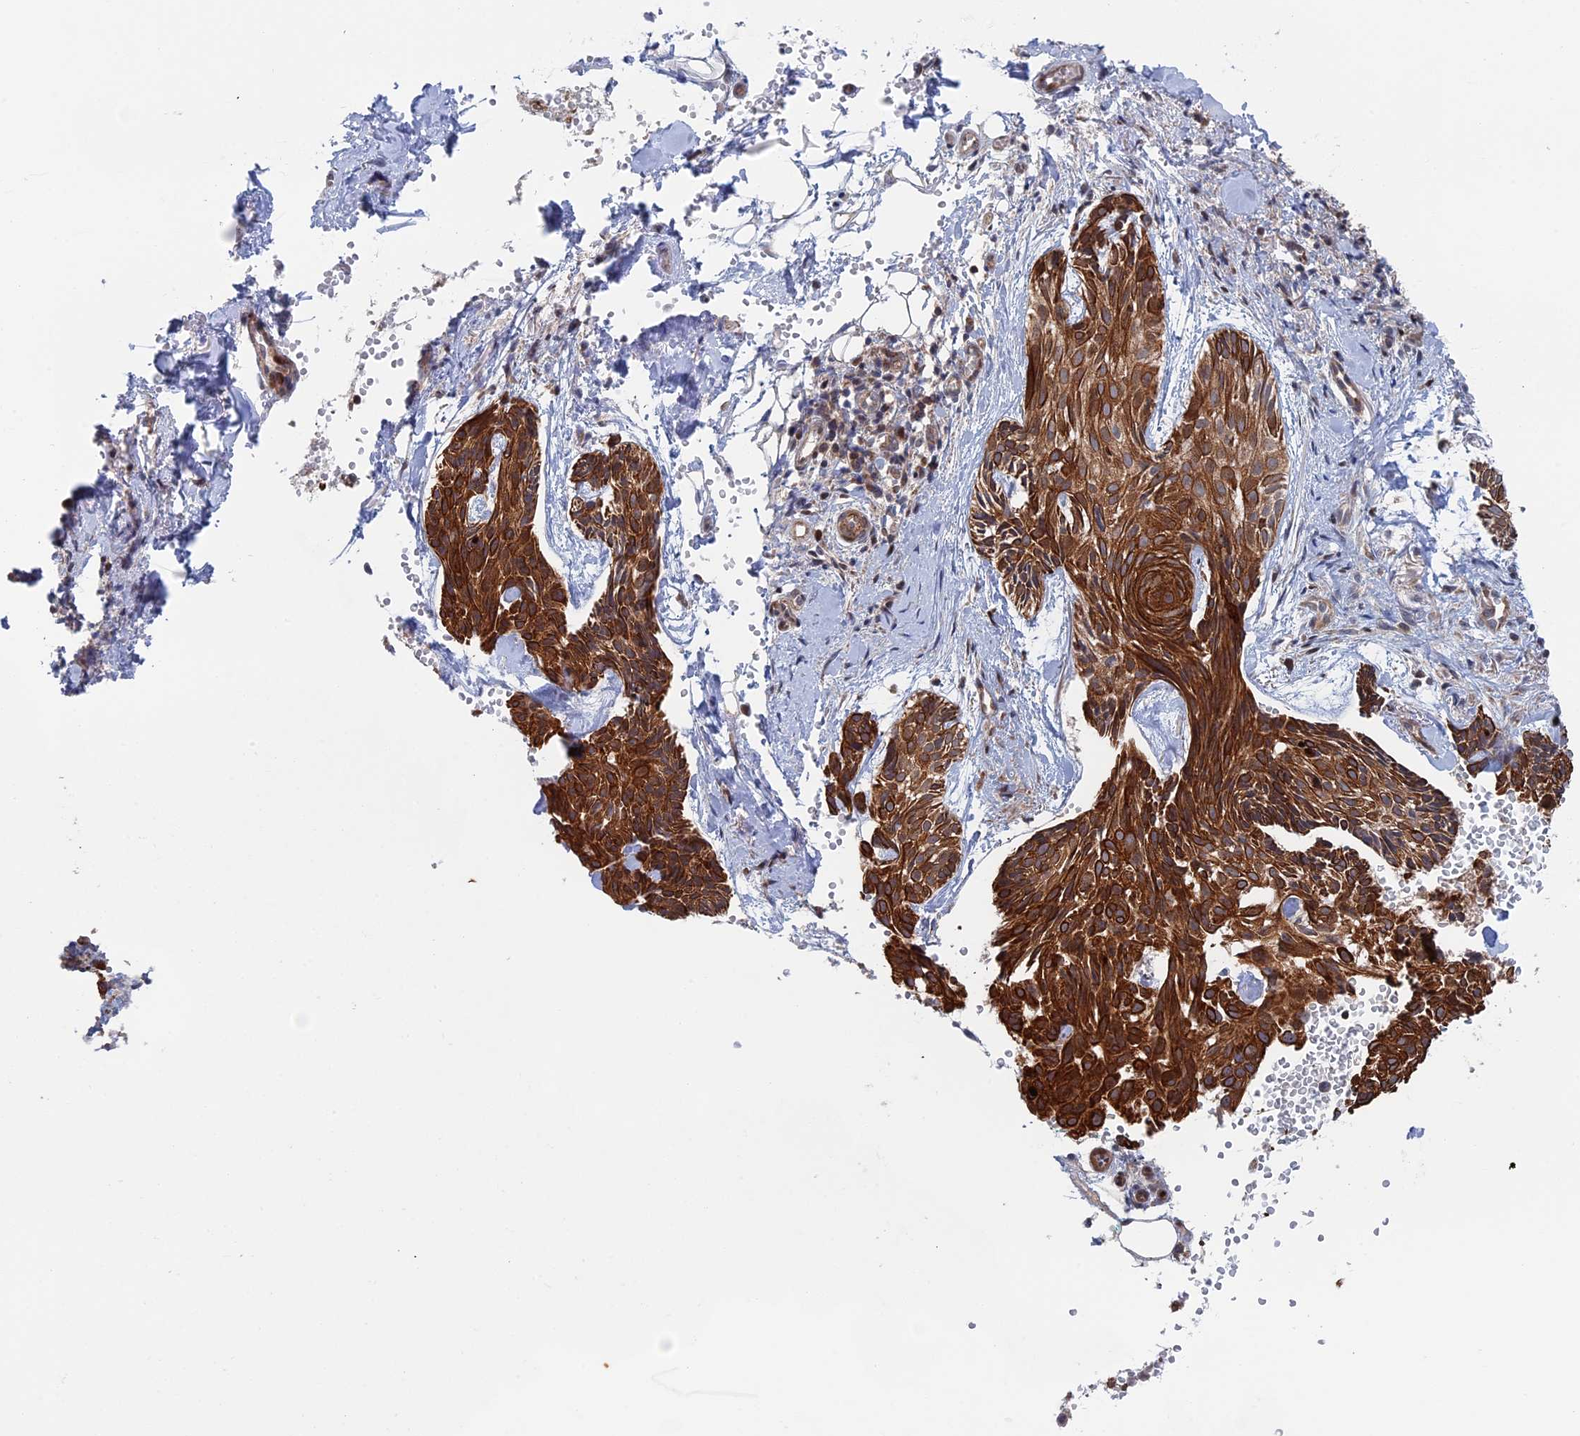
{"staining": {"intensity": "strong", "quantity": ">75%", "location": "cytoplasmic/membranous"}, "tissue": "skin cancer", "cell_type": "Tumor cells", "image_type": "cancer", "snomed": [{"axis": "morphology", "description": "Normal tissue, NOS"}, {"axis": "morphology", "description": "Basal cell carcinoma"}, {"axis": "topography", "description": "Skin"}], "caption": "This photomicrograph exhibits immunohistochemistry (IHC) staining of human skin cancer (basal cell carcinoma), with high strong cytoplasmic/membranous positivity in approximately >75% of tumor cells.", "gene": "IL7", "patient": {"sex": "male", "age": 66}}